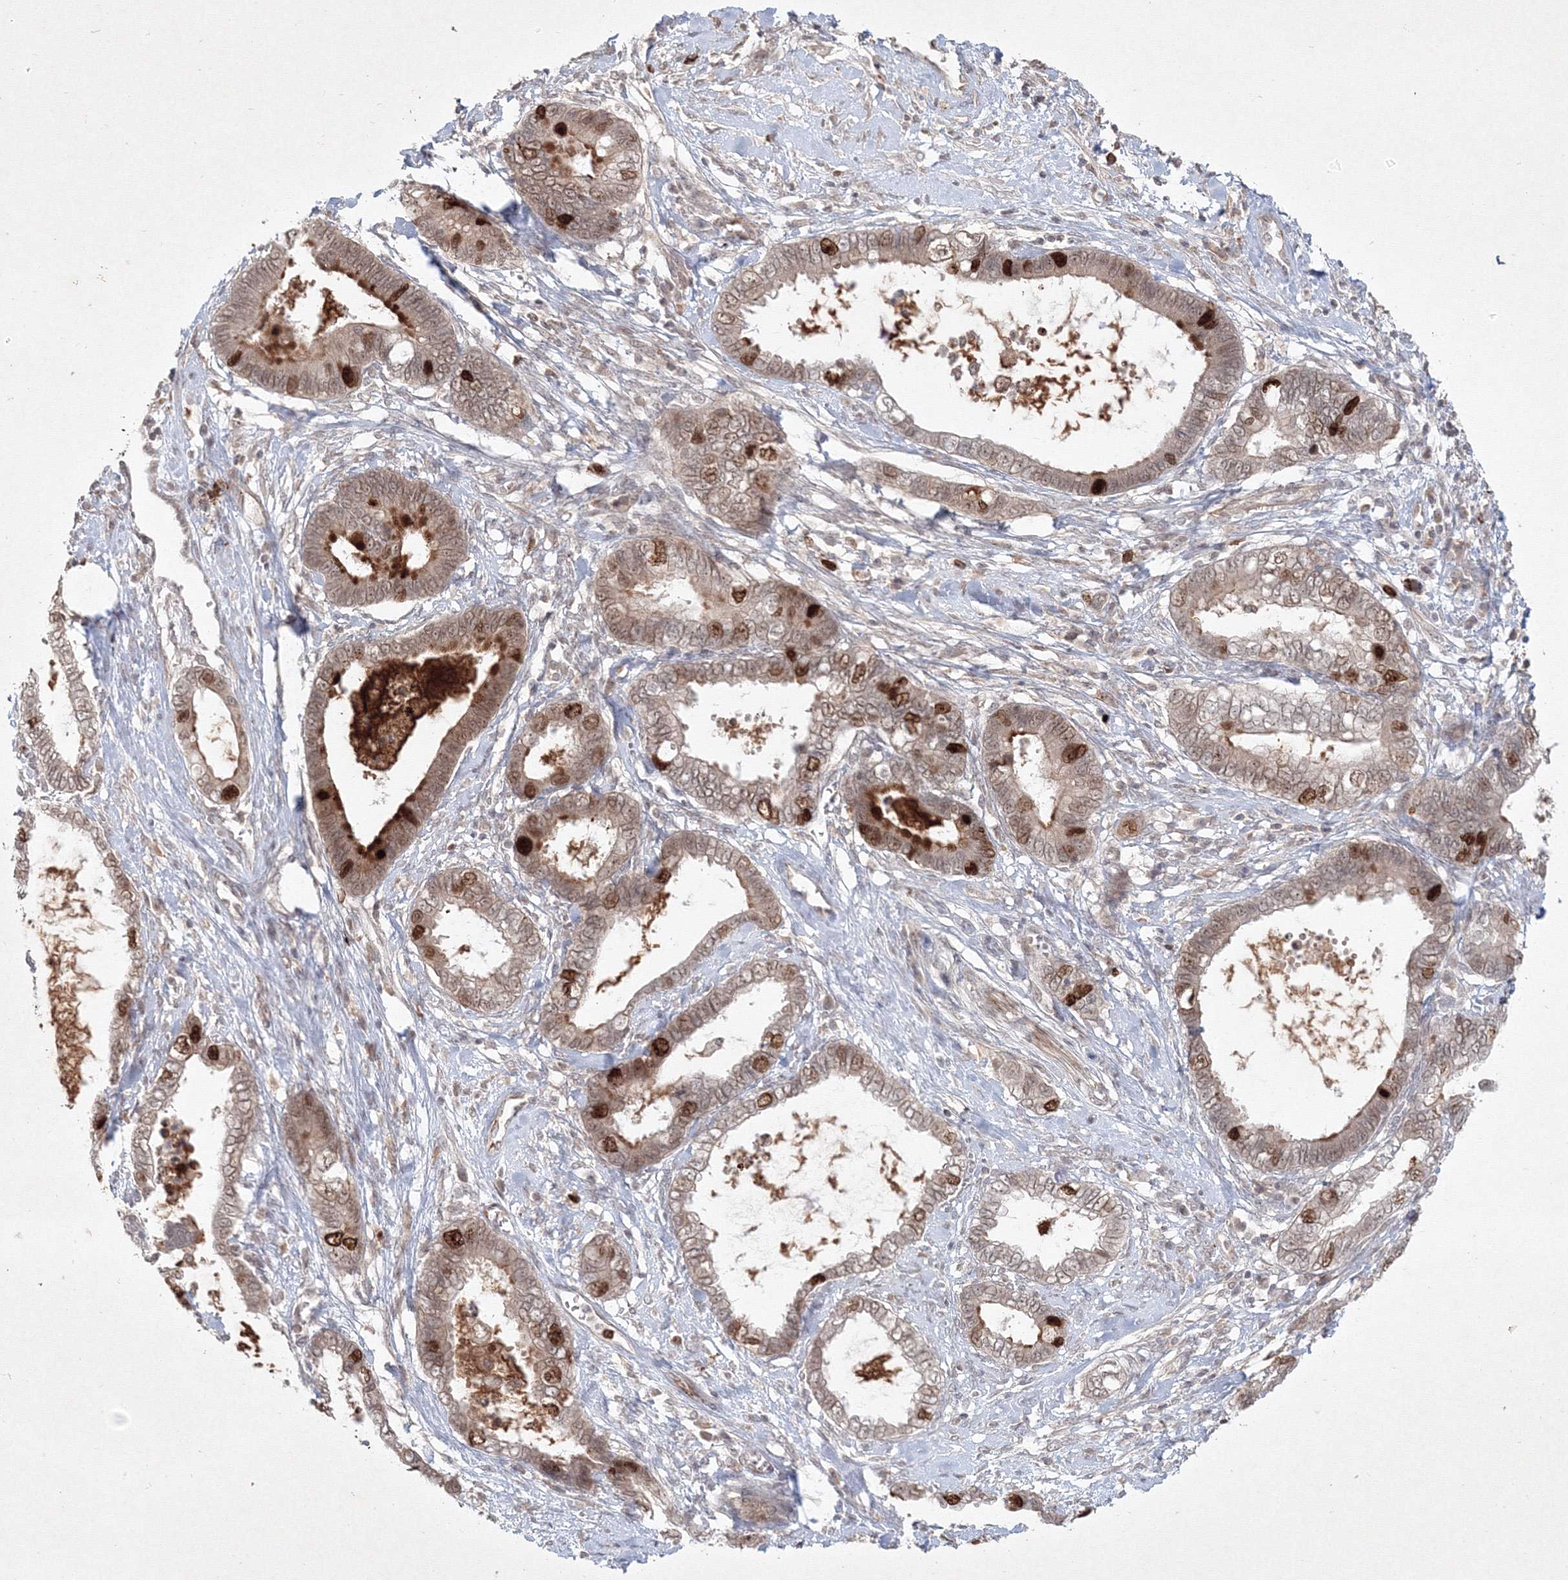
{"staining": {"intensity": "strong", "quantity": "25%-75%", "location": "cytoplasmic/membranous,nuclear"}, "tissue": "cervical cancer", "cell_type": "Tumor cells", "image_type": "cancer", "snomed": [{"axis": "morphology", "description": "Adenocarcinoma, NOS"}, {"axis": "topography", "description": "Cervix"}], "caption": "A brown stain shows strong cytoplasmic/membranous and nuclear positivity of a protein in human adenocarcinoma (cervical) tumor cells.", "gene": "KIF20A", "patient": {"sex": "female", "age": 44}}